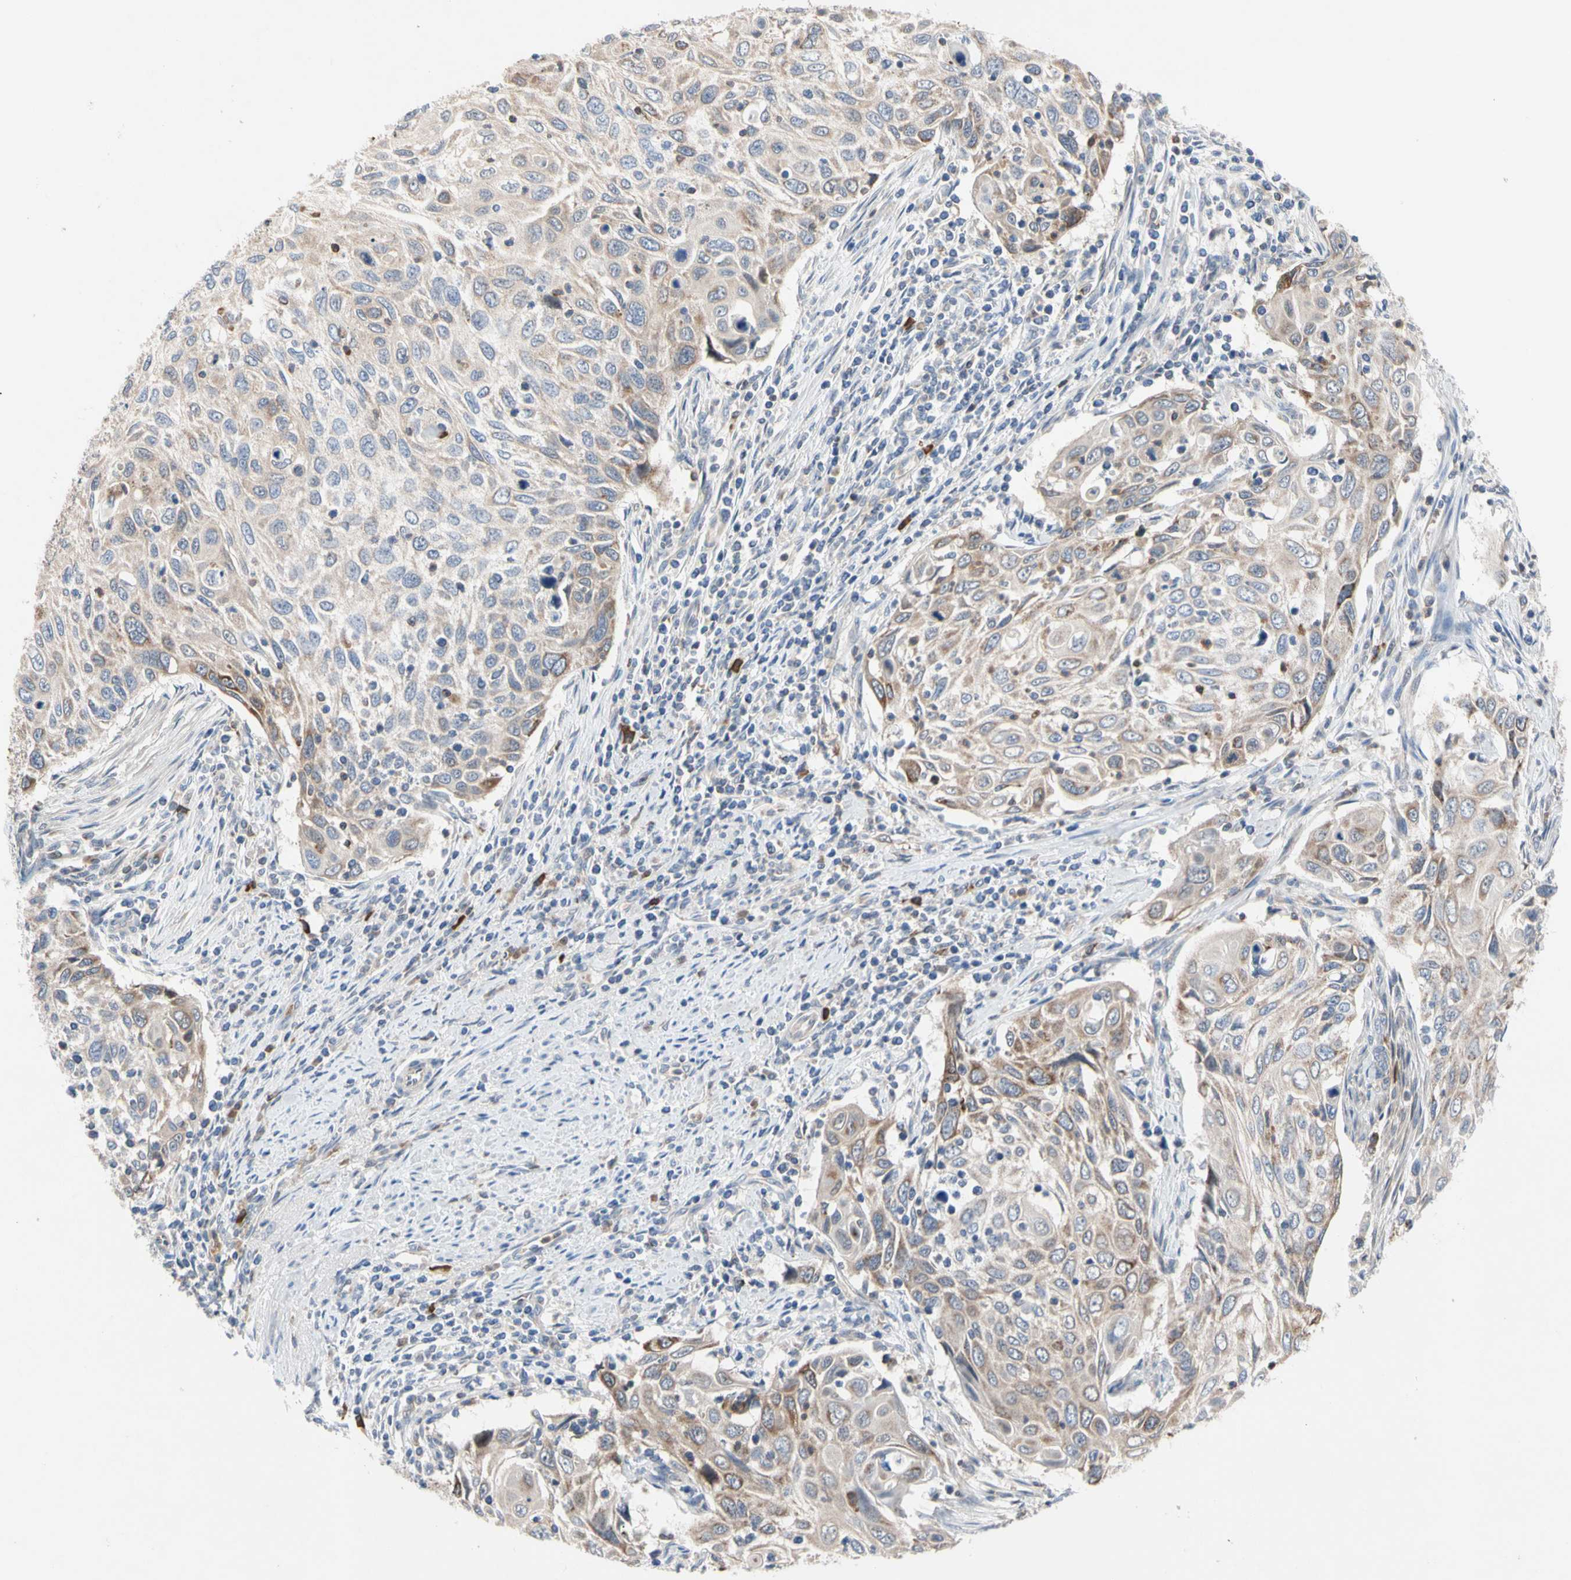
{"staining": {"intensity": "moderate", "quantity": "<25%", "location": "cytoplasmic/membranous"}, "tissue": "cervical cancer", "cell_type": "Tumor cells", "image_type": "cancer", "snomed": [{"axis": "morphology", "description": "Squamous cell carcinoma, NOS"}, {"axis": "topography", "description": "Cervix"}], "caption": "The histopathology image displays staining of cervical cancer (squamous cell carcinoma), revealing moderate cytoplasmic/membranous protein positivity (brown color) within tumor cells.", "gene": "MCL1", "patient": {"sex": "female", "age": 70}}